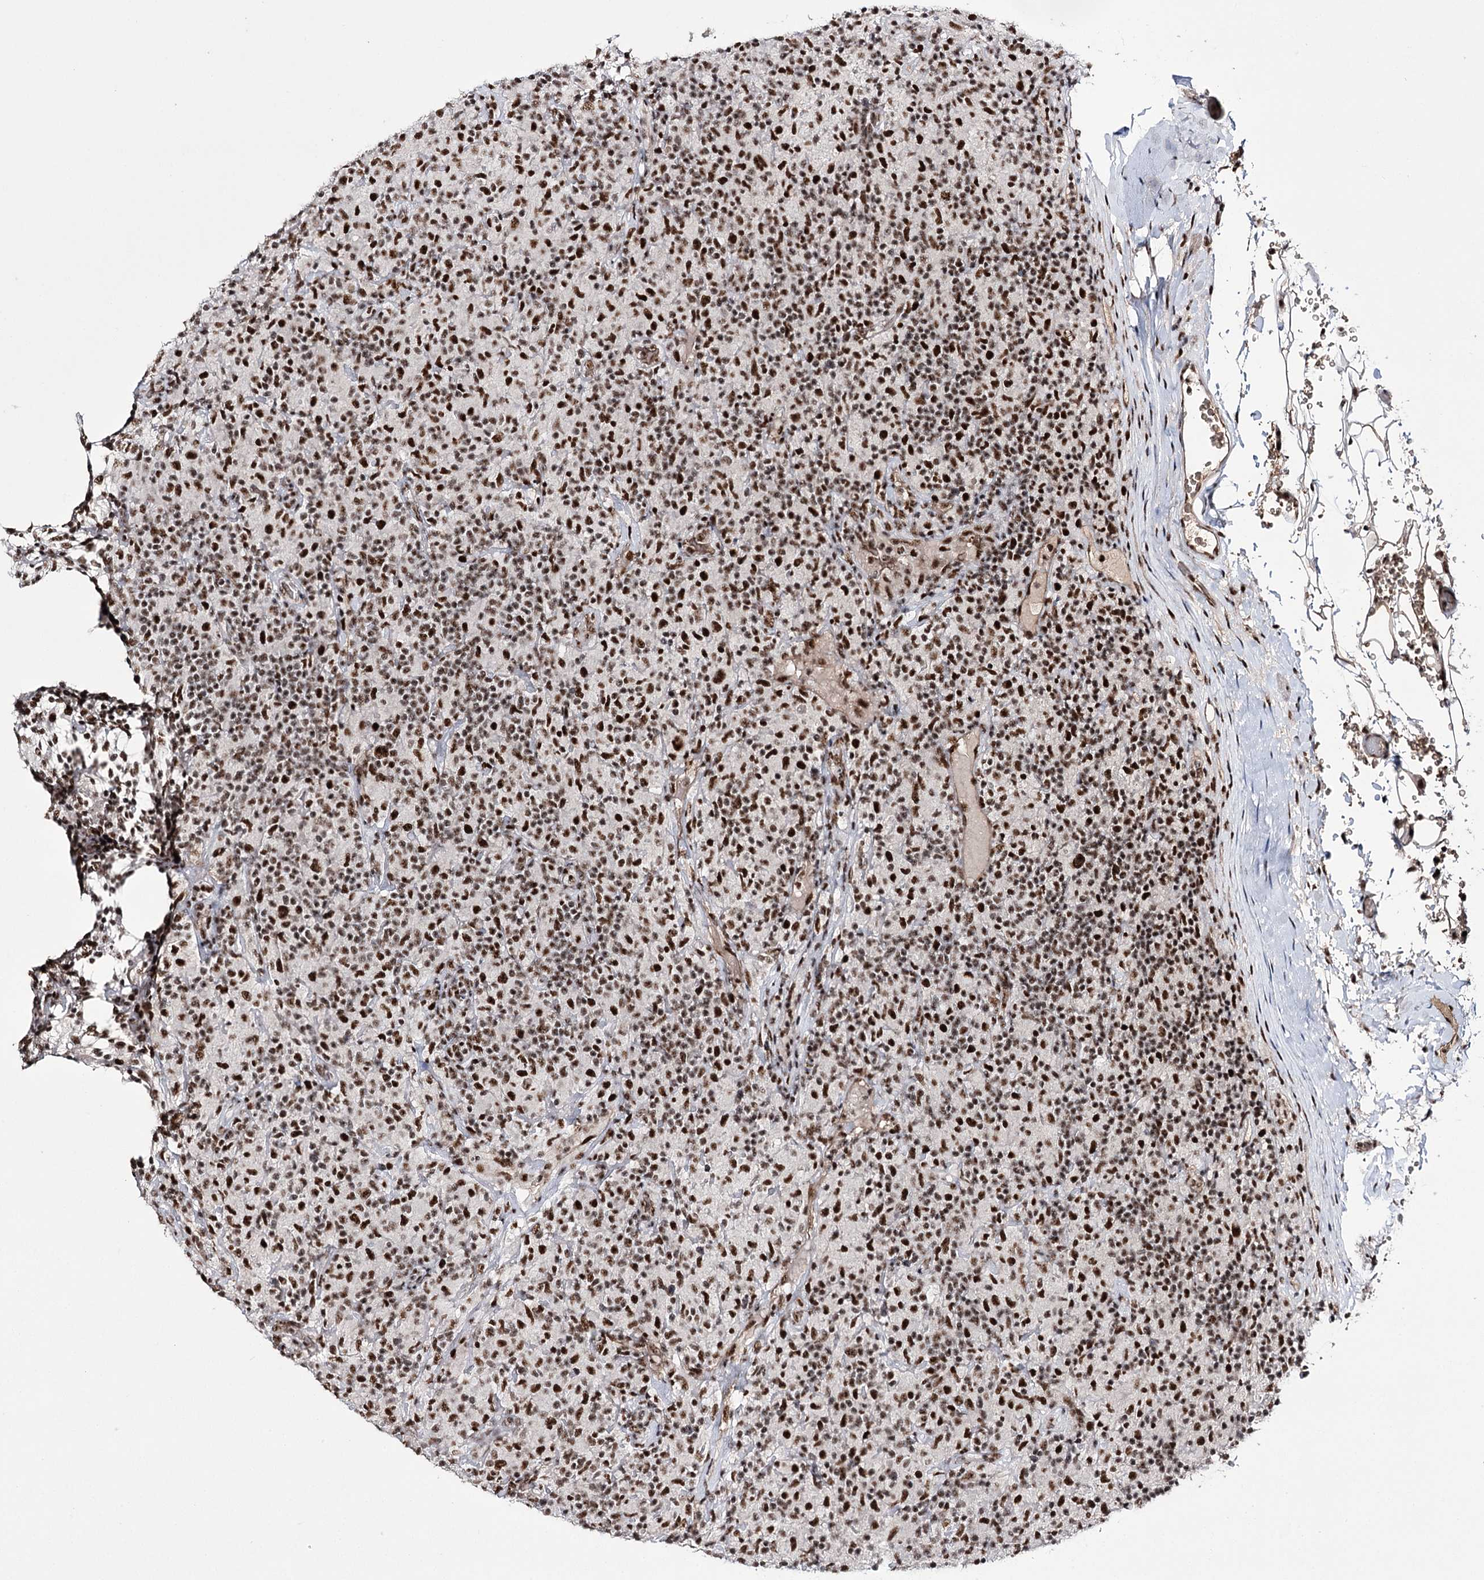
{"staining": {"intensity": "strong", "quantity": ">75%", "location": "nuclear"}, "tissue": "lymphoma", "cell_type": "Tumor cells", "image_type": "cancer", "snomed": [{"axis": "morphology", "description": "Hodgkin's disease, NOS"}, {"axis": "topography", "description": "Lymph node"}], "caption": "A histopathology image of Hodgkin's disease stained for a protein displays strong nuclear brown staining in tumor cells.", "gene": "PRPF40A", "patient": {"sex": "male", "age": 70}}